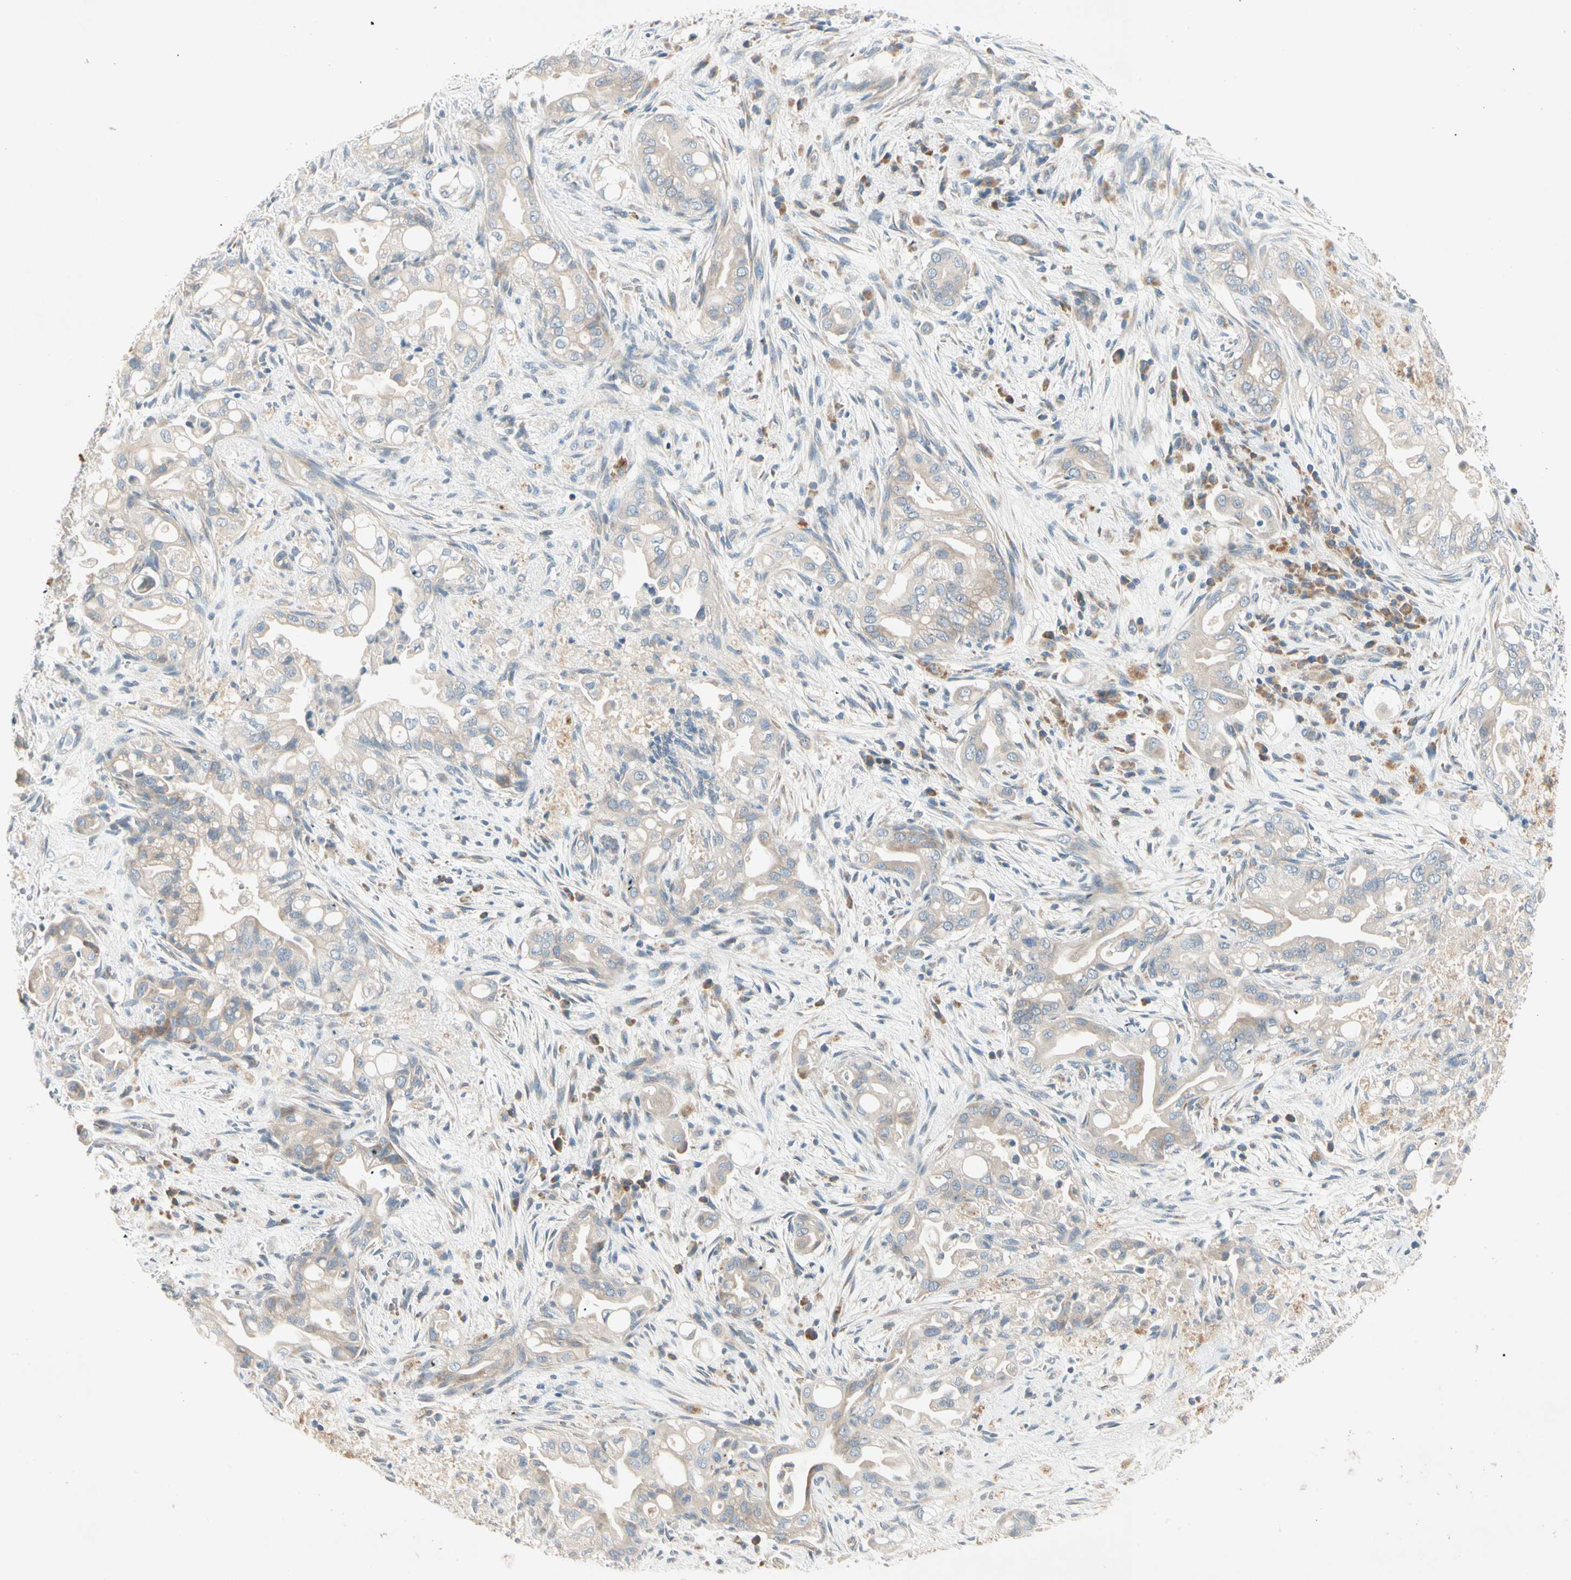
{"staining": {"intensity": "weak", "quantity": "<25%", "location": "cytoplasmic/membranous"}, "tissue": "liver cancer", "cell_type": "Tumor cells", "image_type": "cancer", "snomed": [{"axis": "morphology", "description": "Cholangiocarcinoma"}, {"axis": "topography", "description": "Liver"}], "caption": "Immunohistochemistry photomicrograph of neoplastic tissue: human liver cancer (cholangiocarcinoma) stained with DAB demonstrates no significant protein staining in tumor cells.", "gene": "IL1R1", "patient": {"sex": "female", "age": 68}}